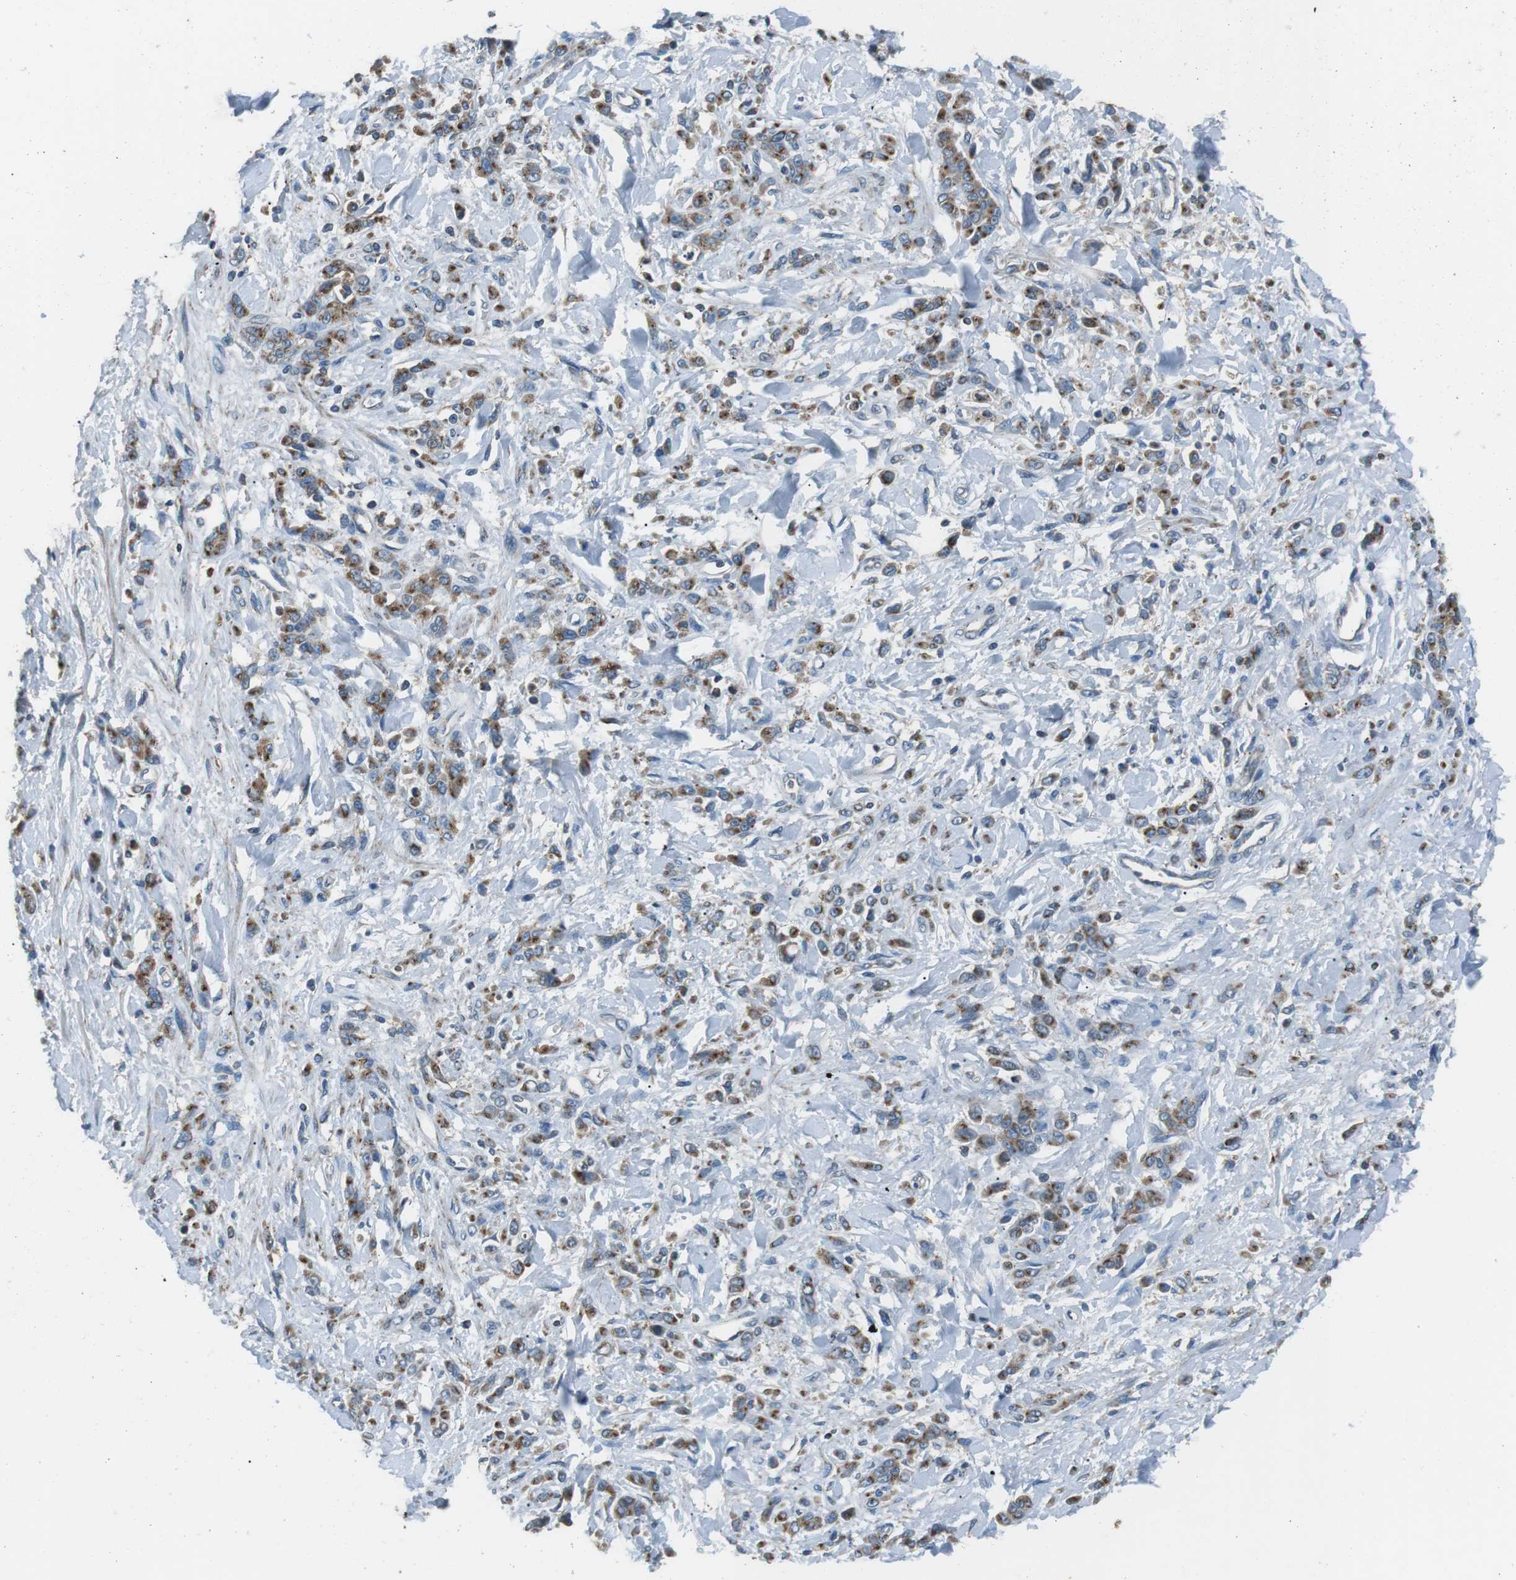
{"staining": {"intensity": "moderate", "quantity": ">75%", "location": "cytoplasmic/membranous"}, "tissue": "stomach cancer", "cell_type": "Tumor cells", "image_type": "cancer", "snomed": [{"axis": "morphology", "description": "Normal tissue, NOS"}, {"axis": "morphology", "description": "Adenocarcinoma, NOS"}, {"axis": "topography", "description": "Stomach"}], "caption": "A histopathology image showing moderate cytoplasmic/membranous expression in about >75% of tumor cells in adenocarcinoma (stomach), as visualized by brown immunohistochemical staining.", "gene": "FAM3B", "patient": {"sex": "male", "age": 82}}